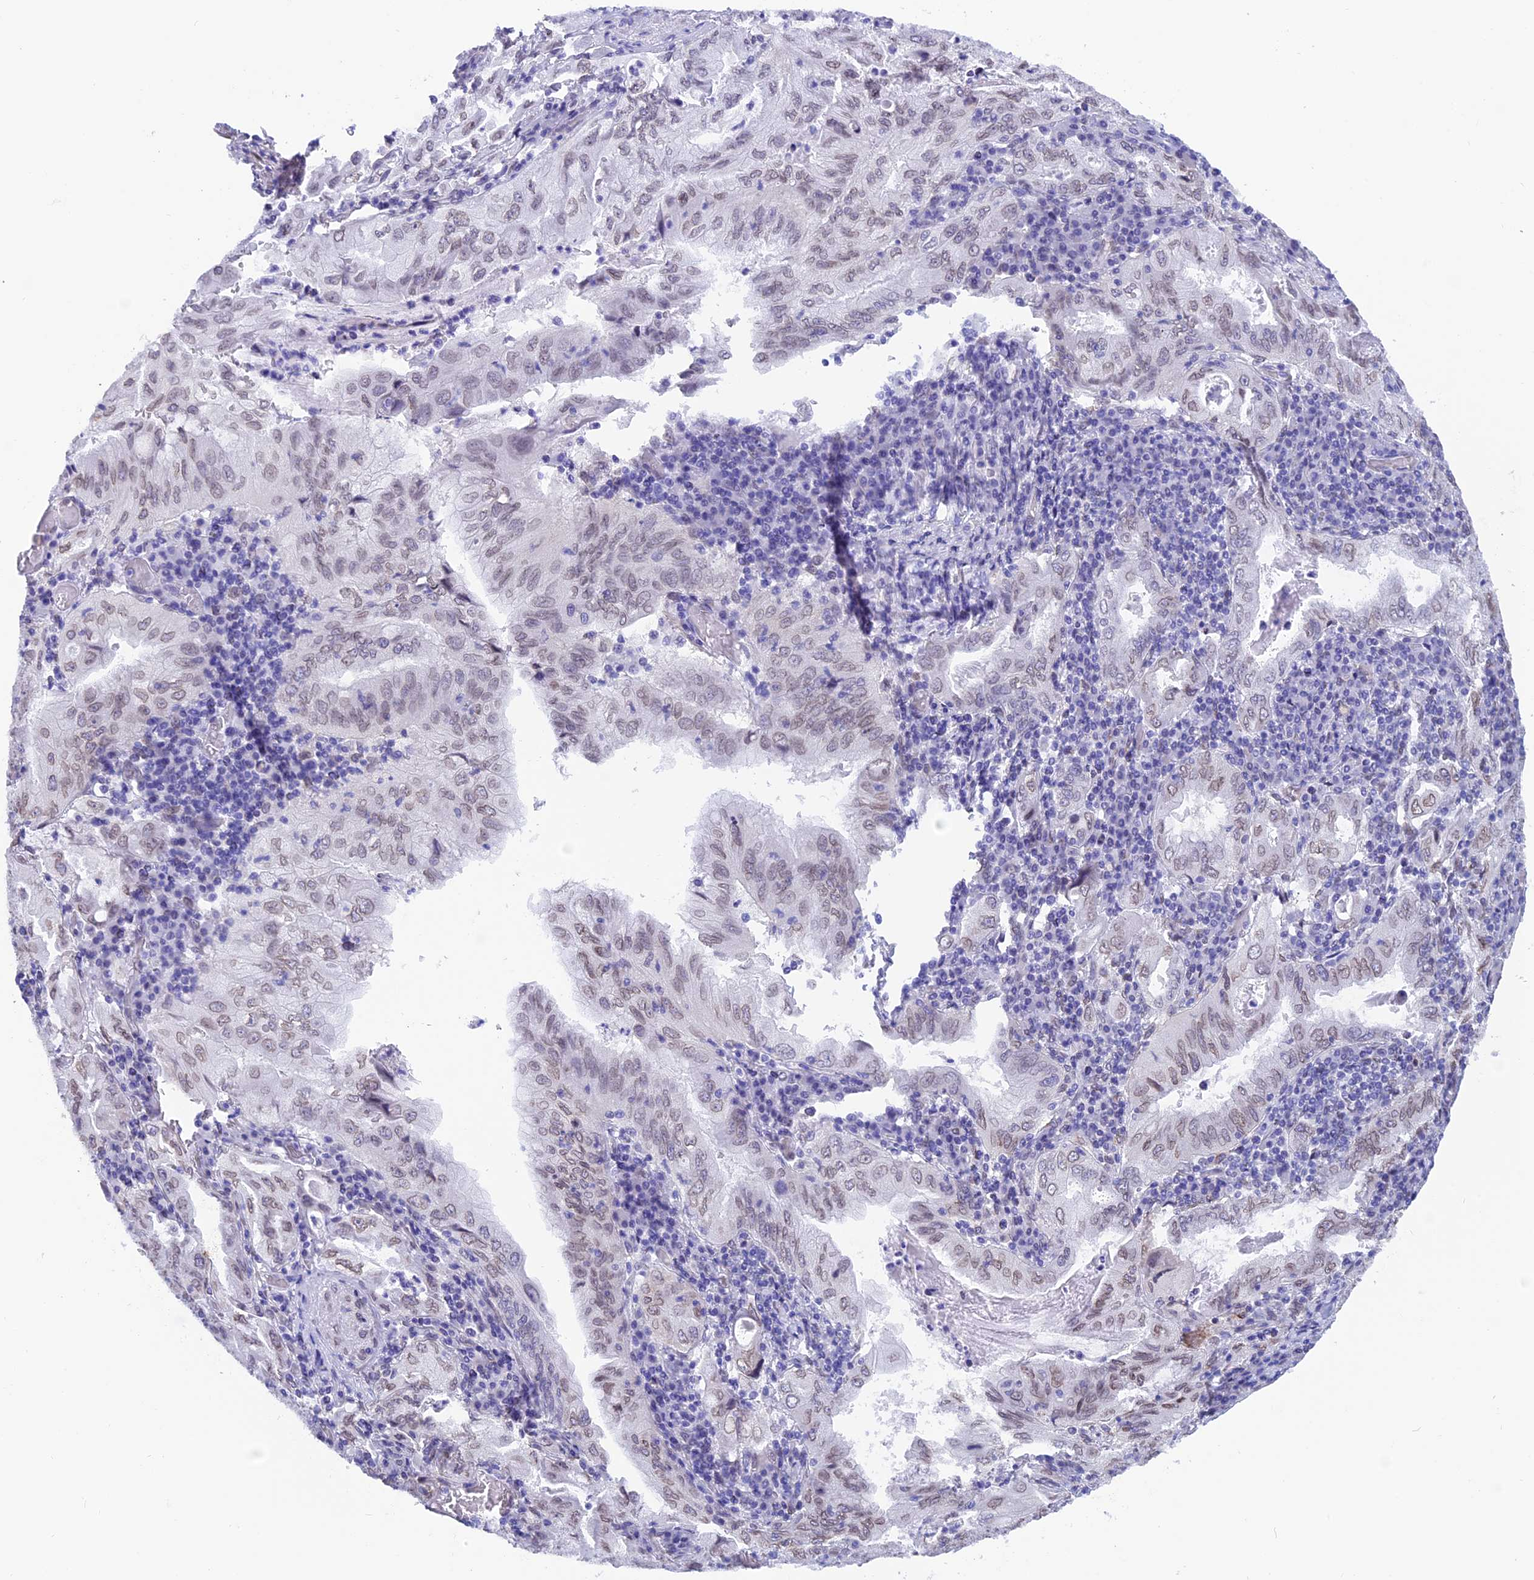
{"staining": {"intensity": "weak", "quantity": "25%-75%", "location": "cytoplasmic/membranous,nuclear"}, "tissue": "stomach cancer", "cell_type": "Tumor cells", "image_type": "cancer", "snomed": [{"axis": "morphology", "description": "Normal tissue, NOS"}, {"axis": "morphology", "description": "Adenocarcinoma, NOS"}, {"axis": "topography", "description": "Esophagus"}, {"axis": "topography", "description": "Stomach, upper"}, {"axis": "topography", "description": "Peripheral nerve tissue"}], "caption": "The histopathology image reveals a brown stain indicating the presence of a protein in the cytoplasmic/membranous and nuclear of tumor cells in stomach cancer. The staining was performed using DAB (3,3'-diaminobenzidine), with brown indicating positive protein expression. Nuclei are stained blue with hematoxylin.", "gene": "TMPRSS7", "patient": {"sex": "male", "age": 62}}